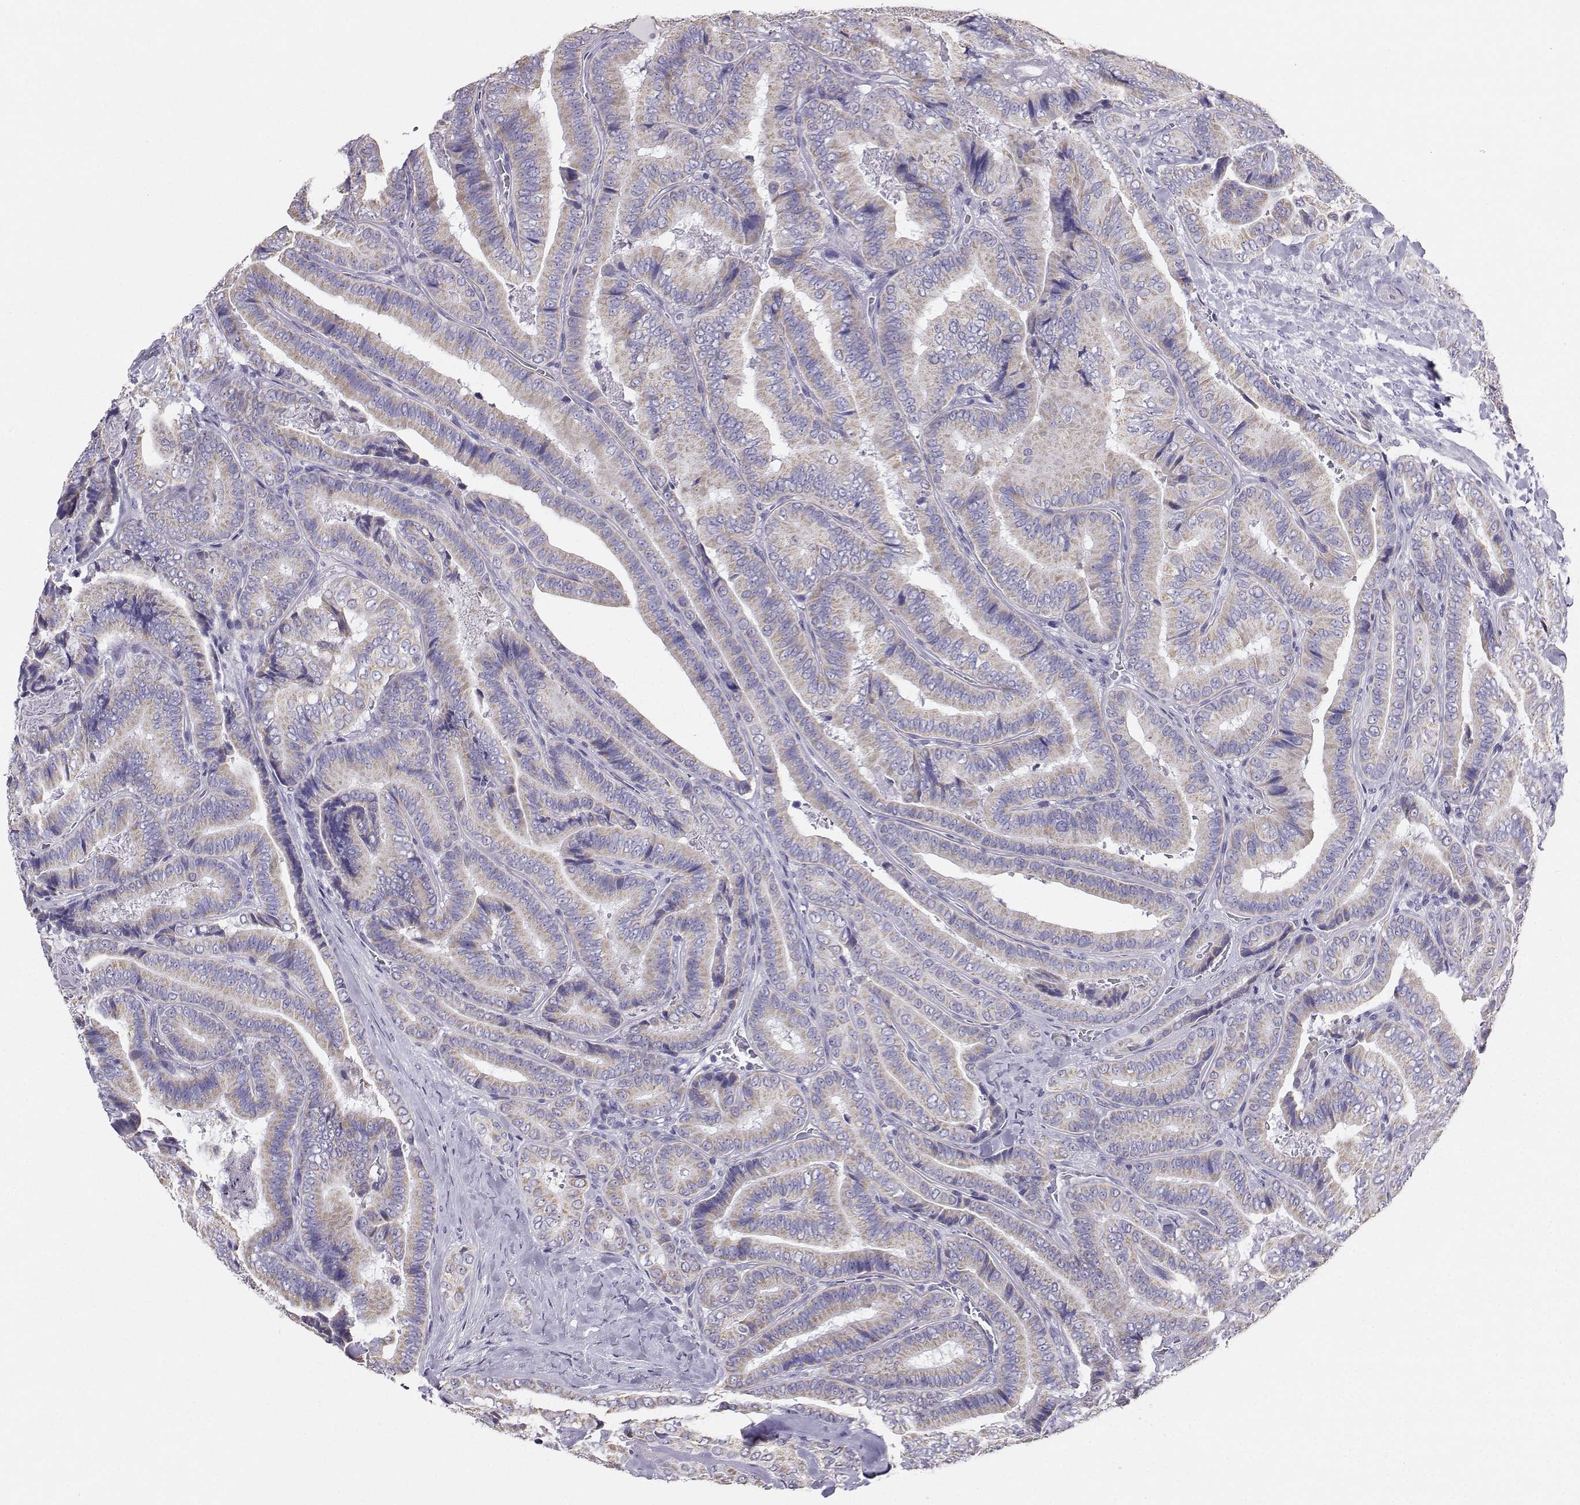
{"staining": {"intensity": "weak", "quantity": "25%-75%", "location": "cytoplasmic/membranous"}, "tissue": "thyroid cancer", "cell_type": "Tumor cells", "image_type": "cancer", "snomed": [{"axis": "morphology", "description": "Papillary adenocarcinoma, NOS"}, {"axis": "topography", "description": "Thyroid gland"}], "caption": "Papillary adenocarcinoma (thyroid) was stained to show a protein in brown. There is low levels of weak cytoplasmic/membranous positivity in about 25%-75% of tumor cells.", "gene": "AVP", "patient": {"sex": "male", "age": 61}}